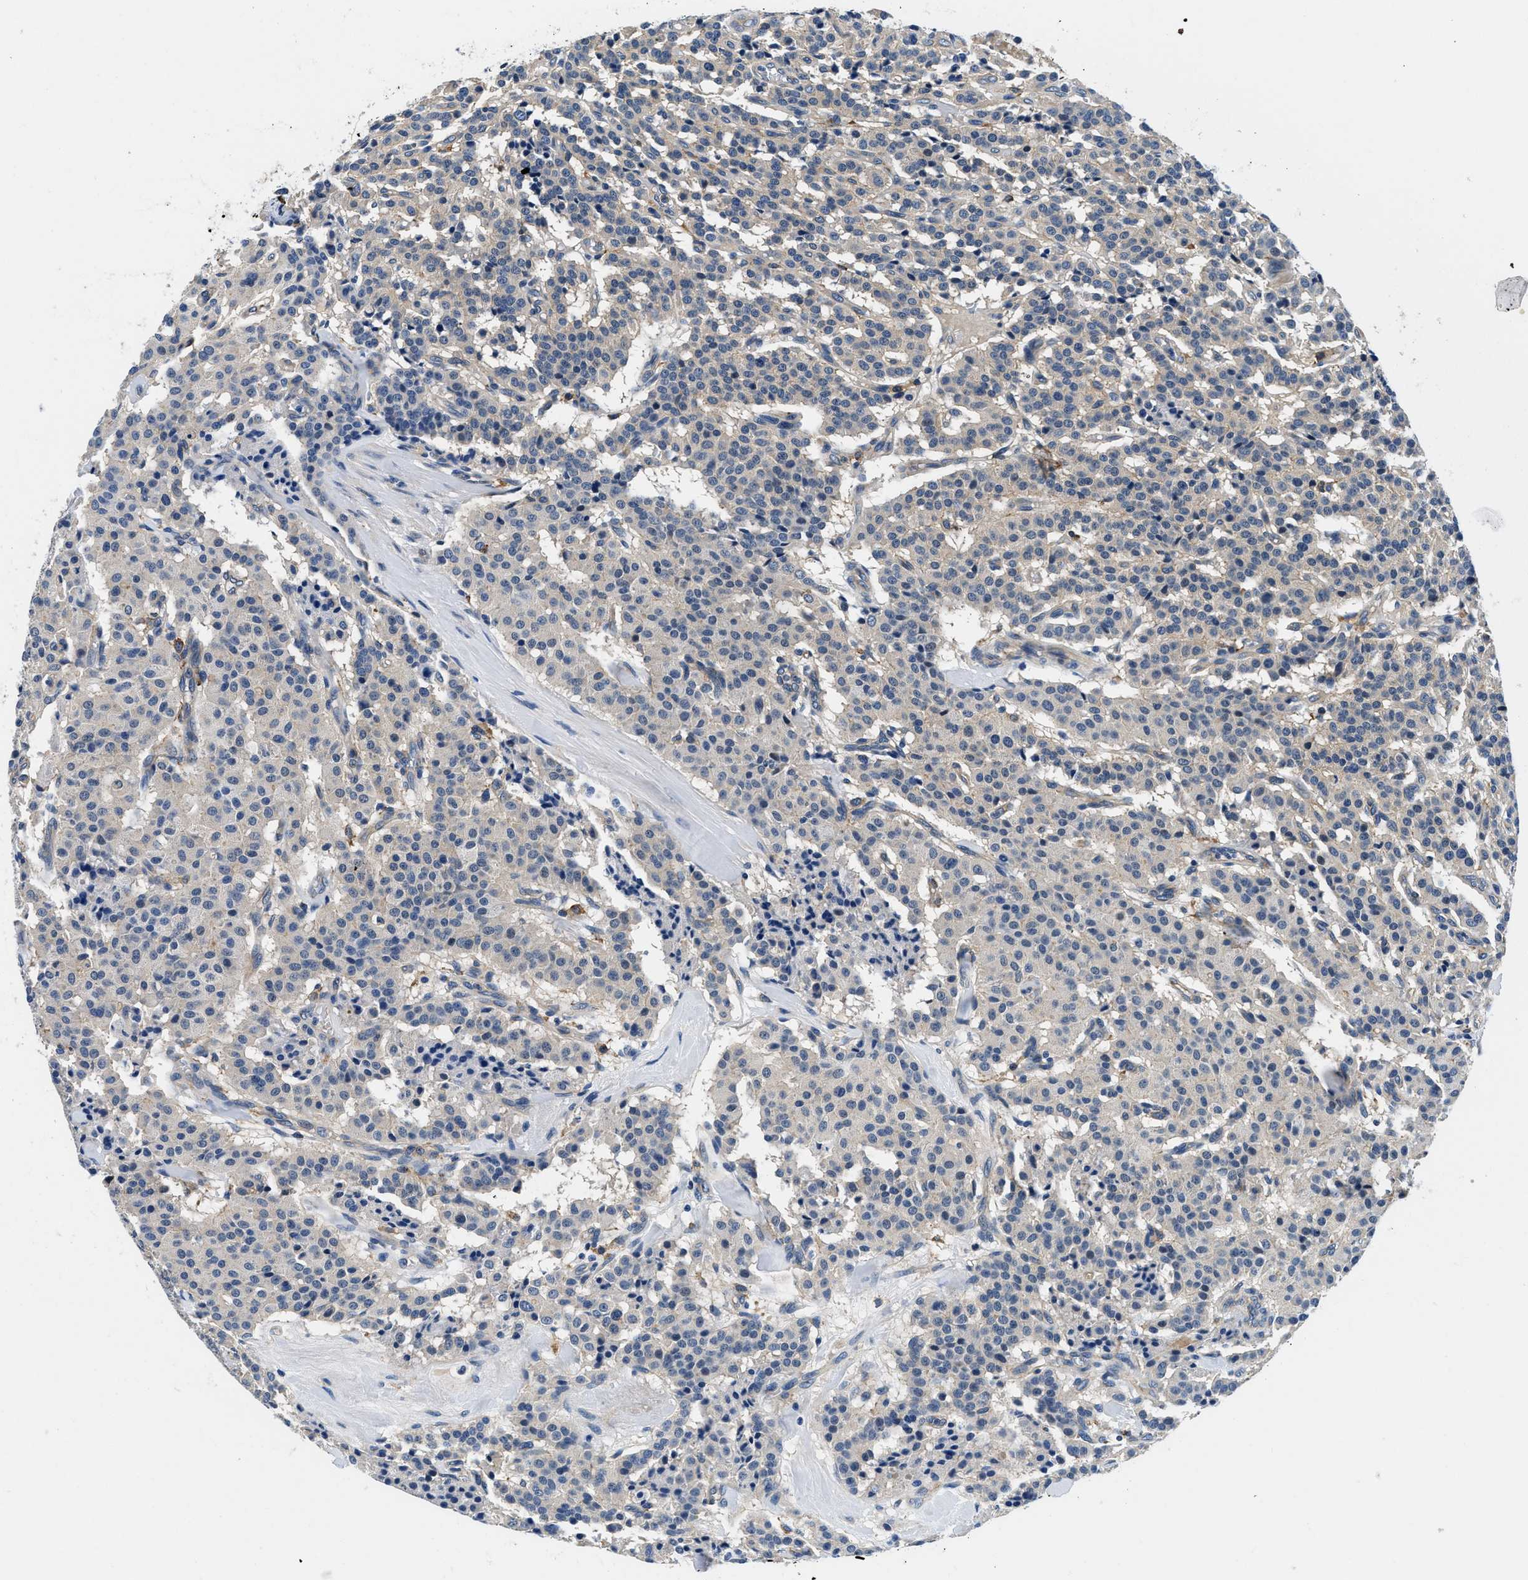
{"staining": {"intensity": "weak", "quantity": "<25%", "location": "cytoplasmic/membranous"}, "tissue": "carcinoid", "cell_type": "Tumor cells", "image_type": "cancer", "snomed": [{"axis": "morphology", "description": "Carcinoid, malignant, NOS"}, {"axis": "topography", "description": "Lung"}], "caption": "Immunohistochemical staining of carcinoid (malignant) reveals no significant positivity in tumor cells. Nuclei are stained in blue.", "gene": "ZFAND3", "patient": {"sex": "male", "age": 30}}